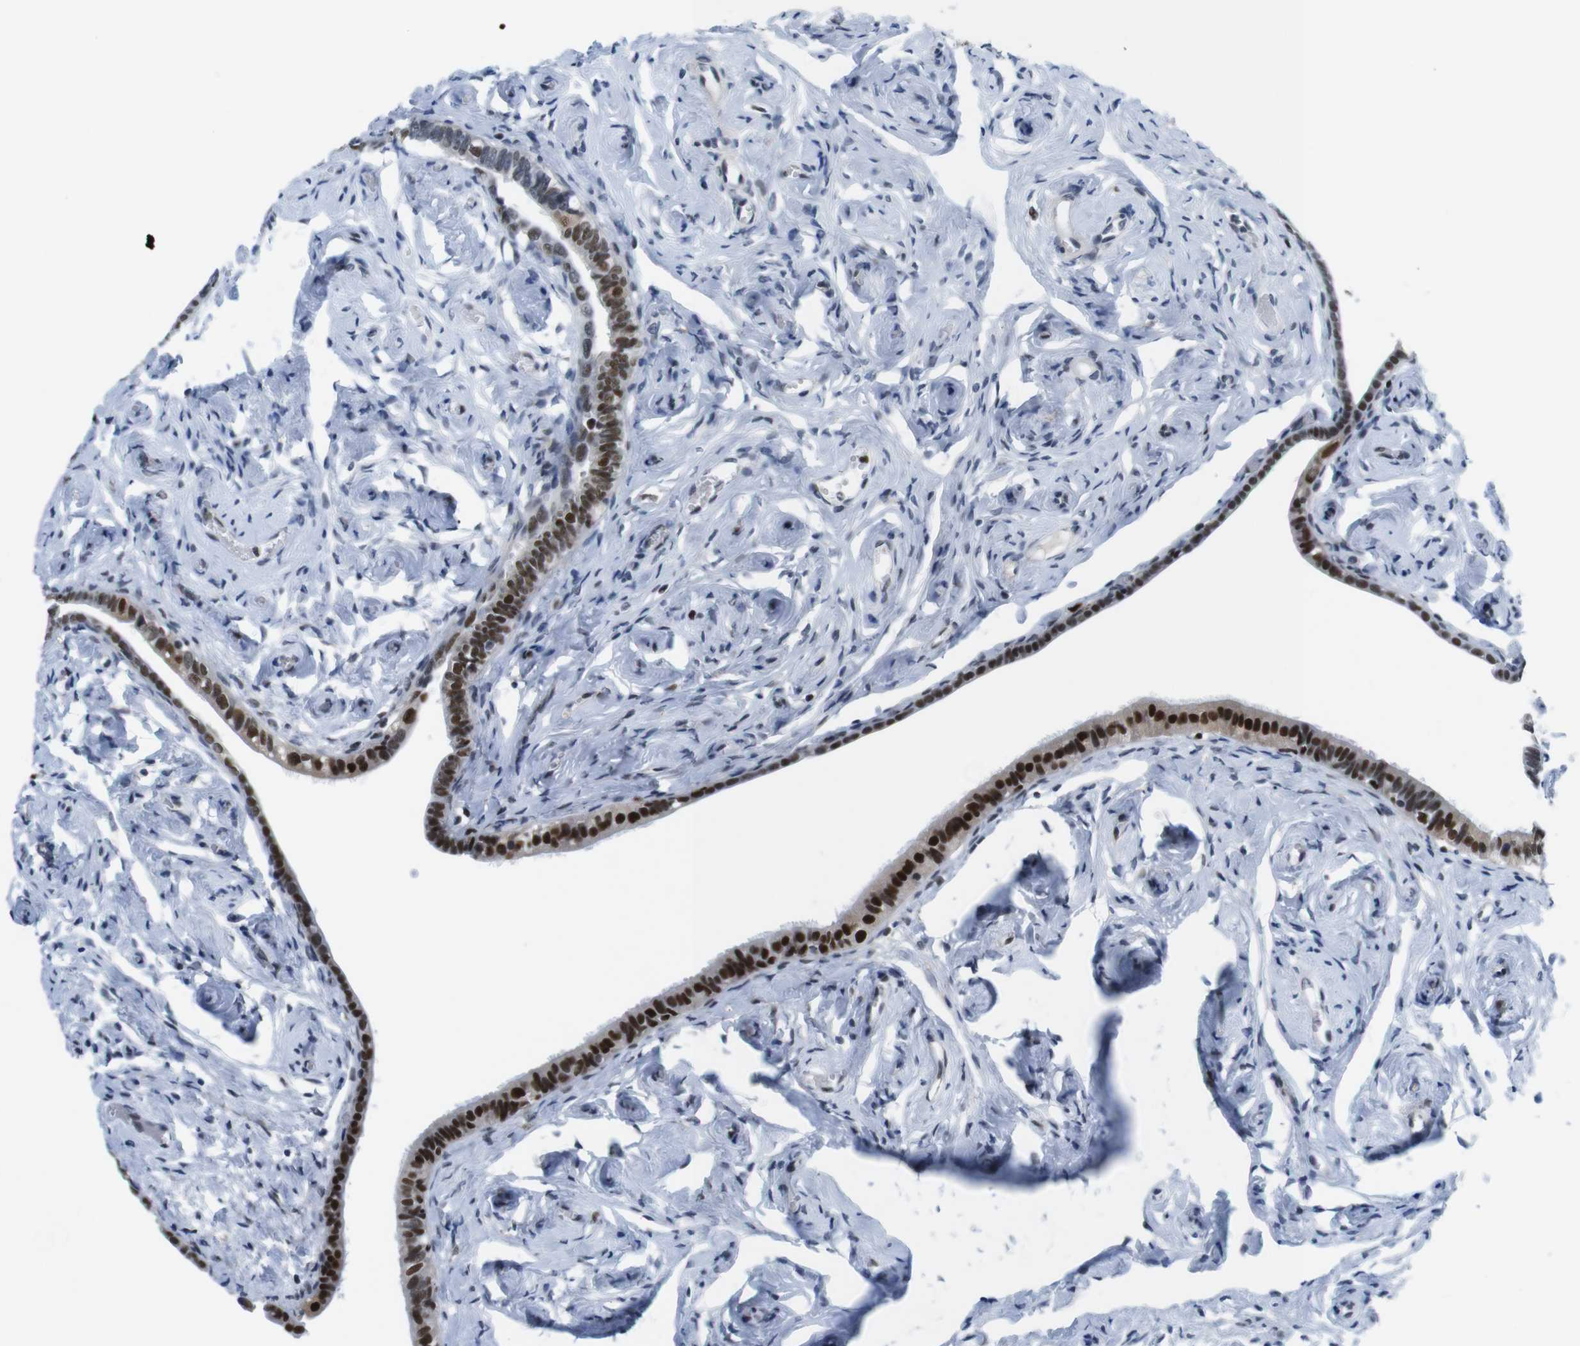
{"staining": {"intensity": "strong", "quantity": ">75%", "location": "nuclear"}, "tissue": "fallopian tube", "cell_type": "Glandular cells", "image_type": "normal", "snomed": [{"axis": "morphology", "description": "Normal tissue, NOS"}, {"axis": "topography", "description": "Fallopian tube"}], "caption": "An image showing strong nuclear positivity in about >75% of glandular cells in normal fallopian tube, as visualized by brown immunohistochemical staining.", "gene": "PSME3", "patient": {"sex": "female", "age": 71}}